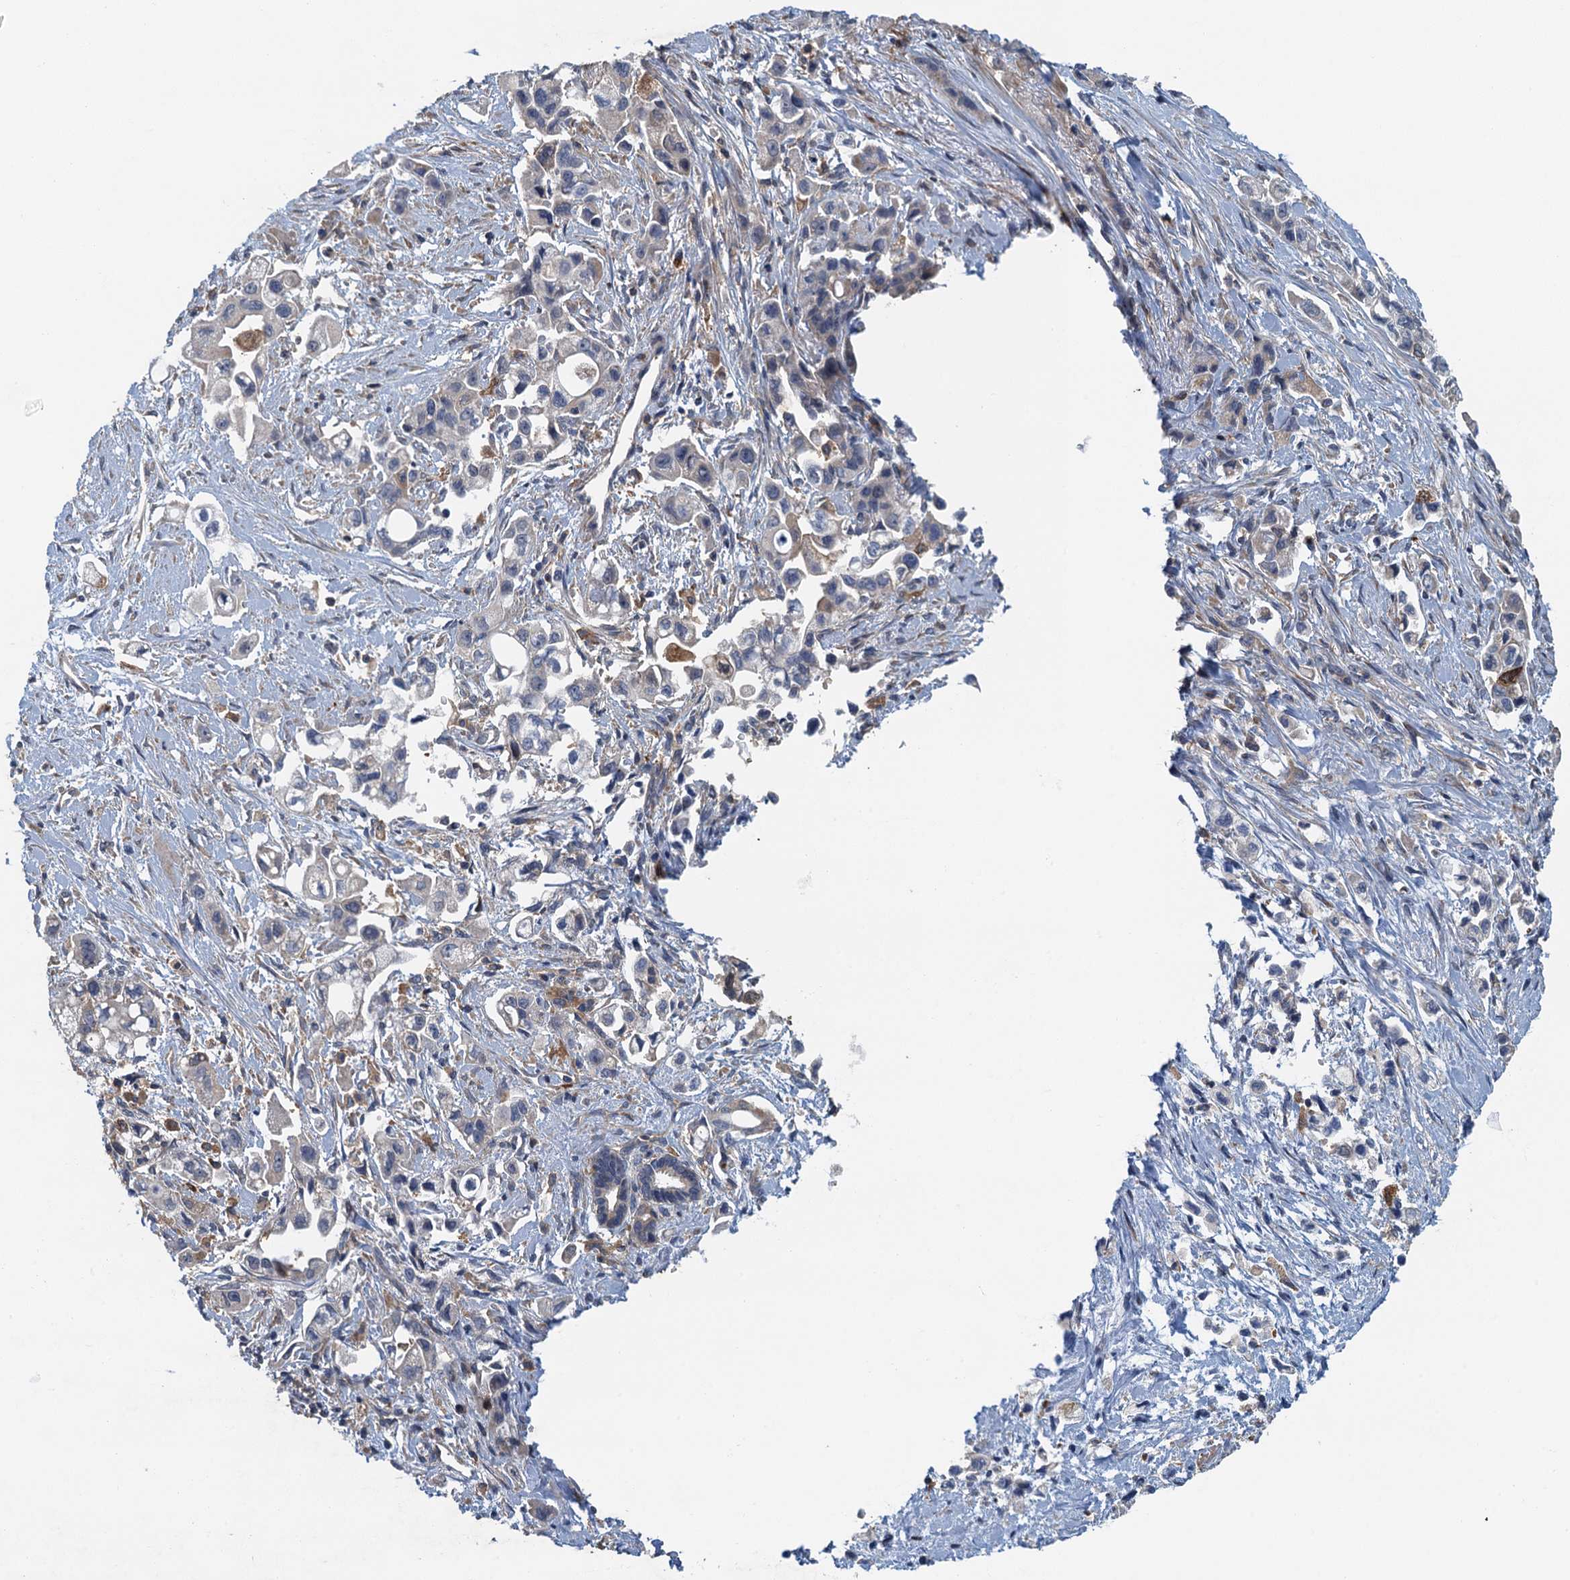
{"staining": {"intensity": "negative", "quantity": "none", "location": "none"}, "tissue": "pancreatic cancer", "cell_type": "Tumor cells", "image_type": "cancer", "snomed": [{"axis": "morphology", "description": "Adenocarcinoma, NOS"}, {"axis": "topography", "description": "Pancreas"}], "caption": "This is a image of immunohistochemistry staining of pancreatic cancer, which shows no staining in tumor cells. (DAB (3,3'-diaminobenzidine) immunohistochemistry visualized using brightfield microscopy, high magnification).", "gene": "RSAD2", "patient": {"sex": "female", "age": 66}}